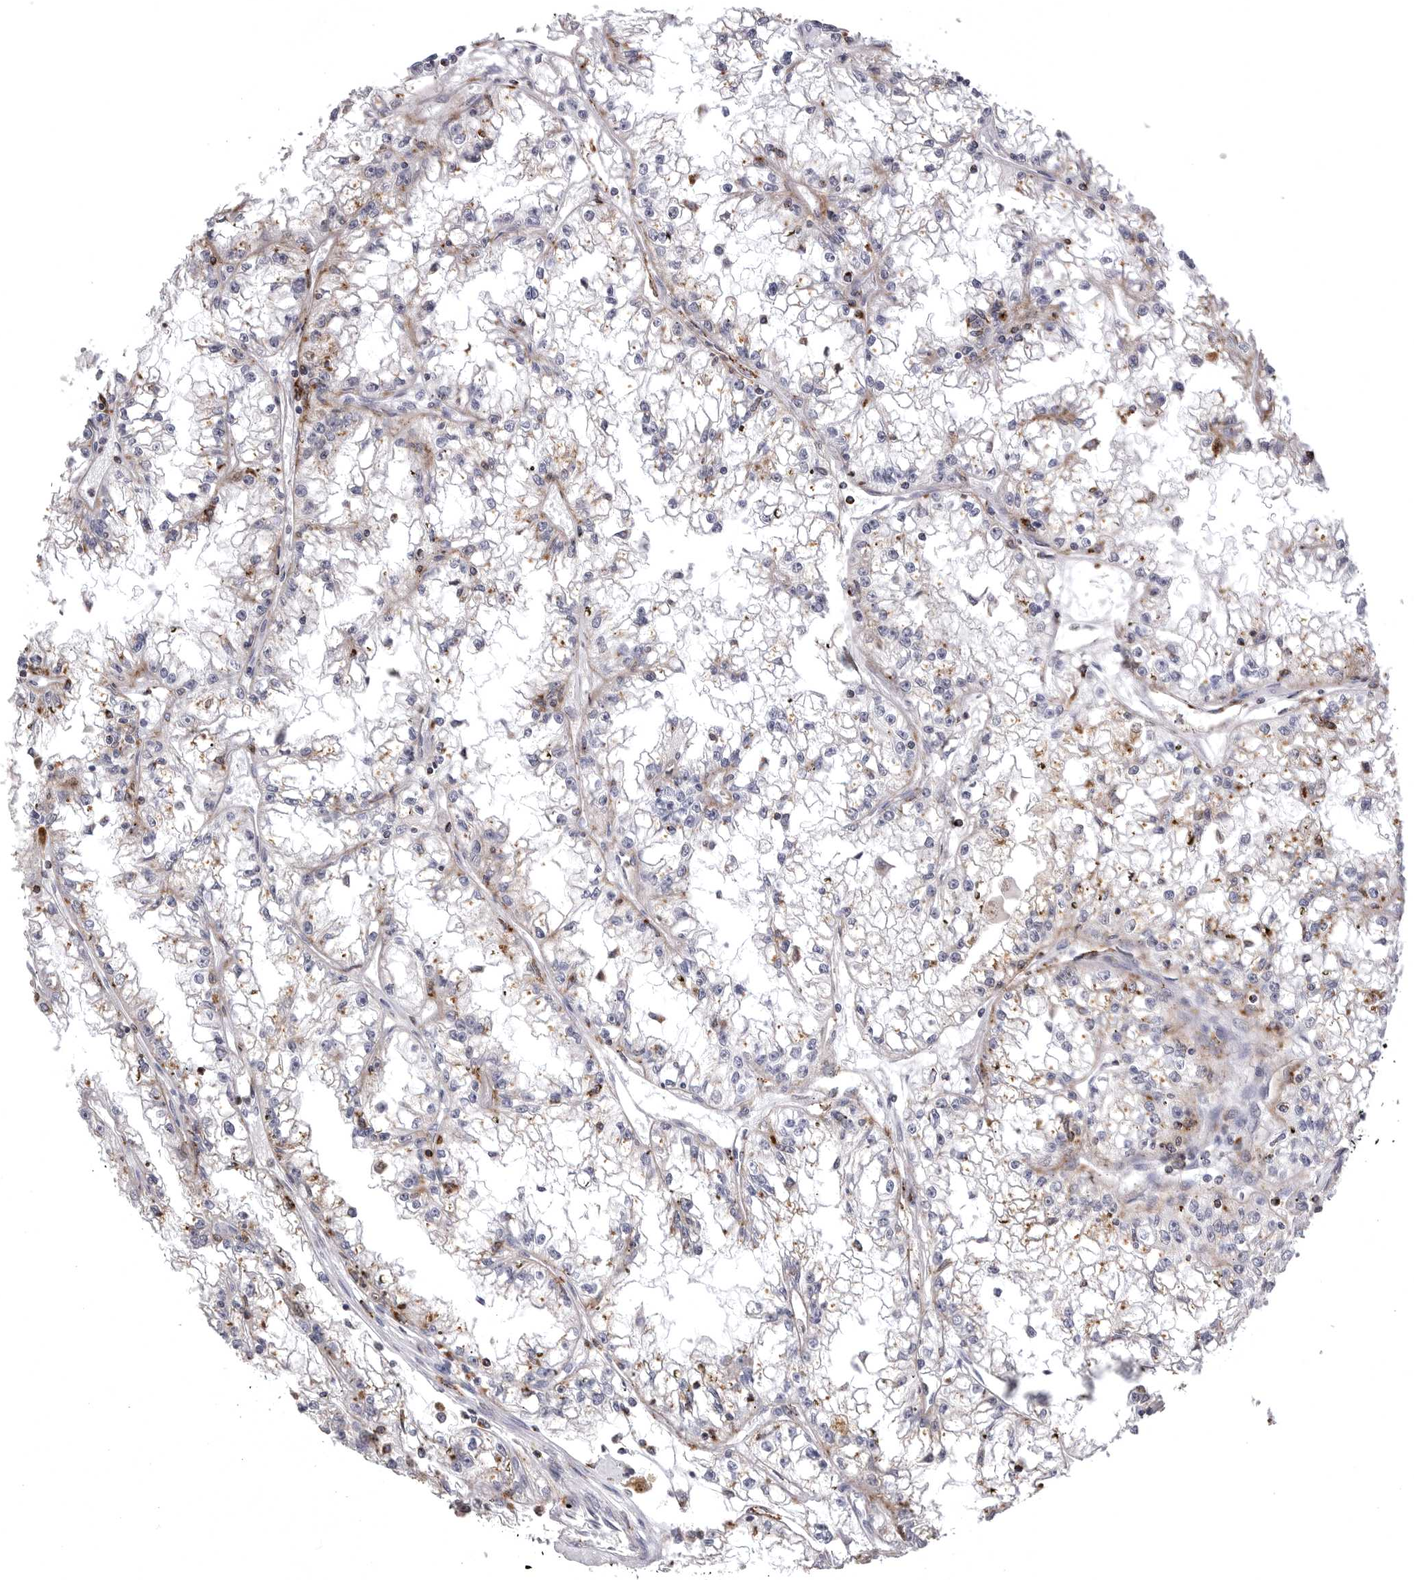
{"staining": {"intensity": "negative", "quantity": "none", "location": "none"}, "tissue": "renal cancer", "cell_type": "Tumor cells", "image_type": "cancer", "snomed": [{"axis": "morphology", "description": "Adenocarcinoma, NOS"}, {"axis": "topography", "description": "Kidney"}], "caption": "Immunohistochemical staining of renal cancer displays no significant staining in tumor cells.", "gene": "PSPN", "patient": {"sex": "male", "age": 56}}